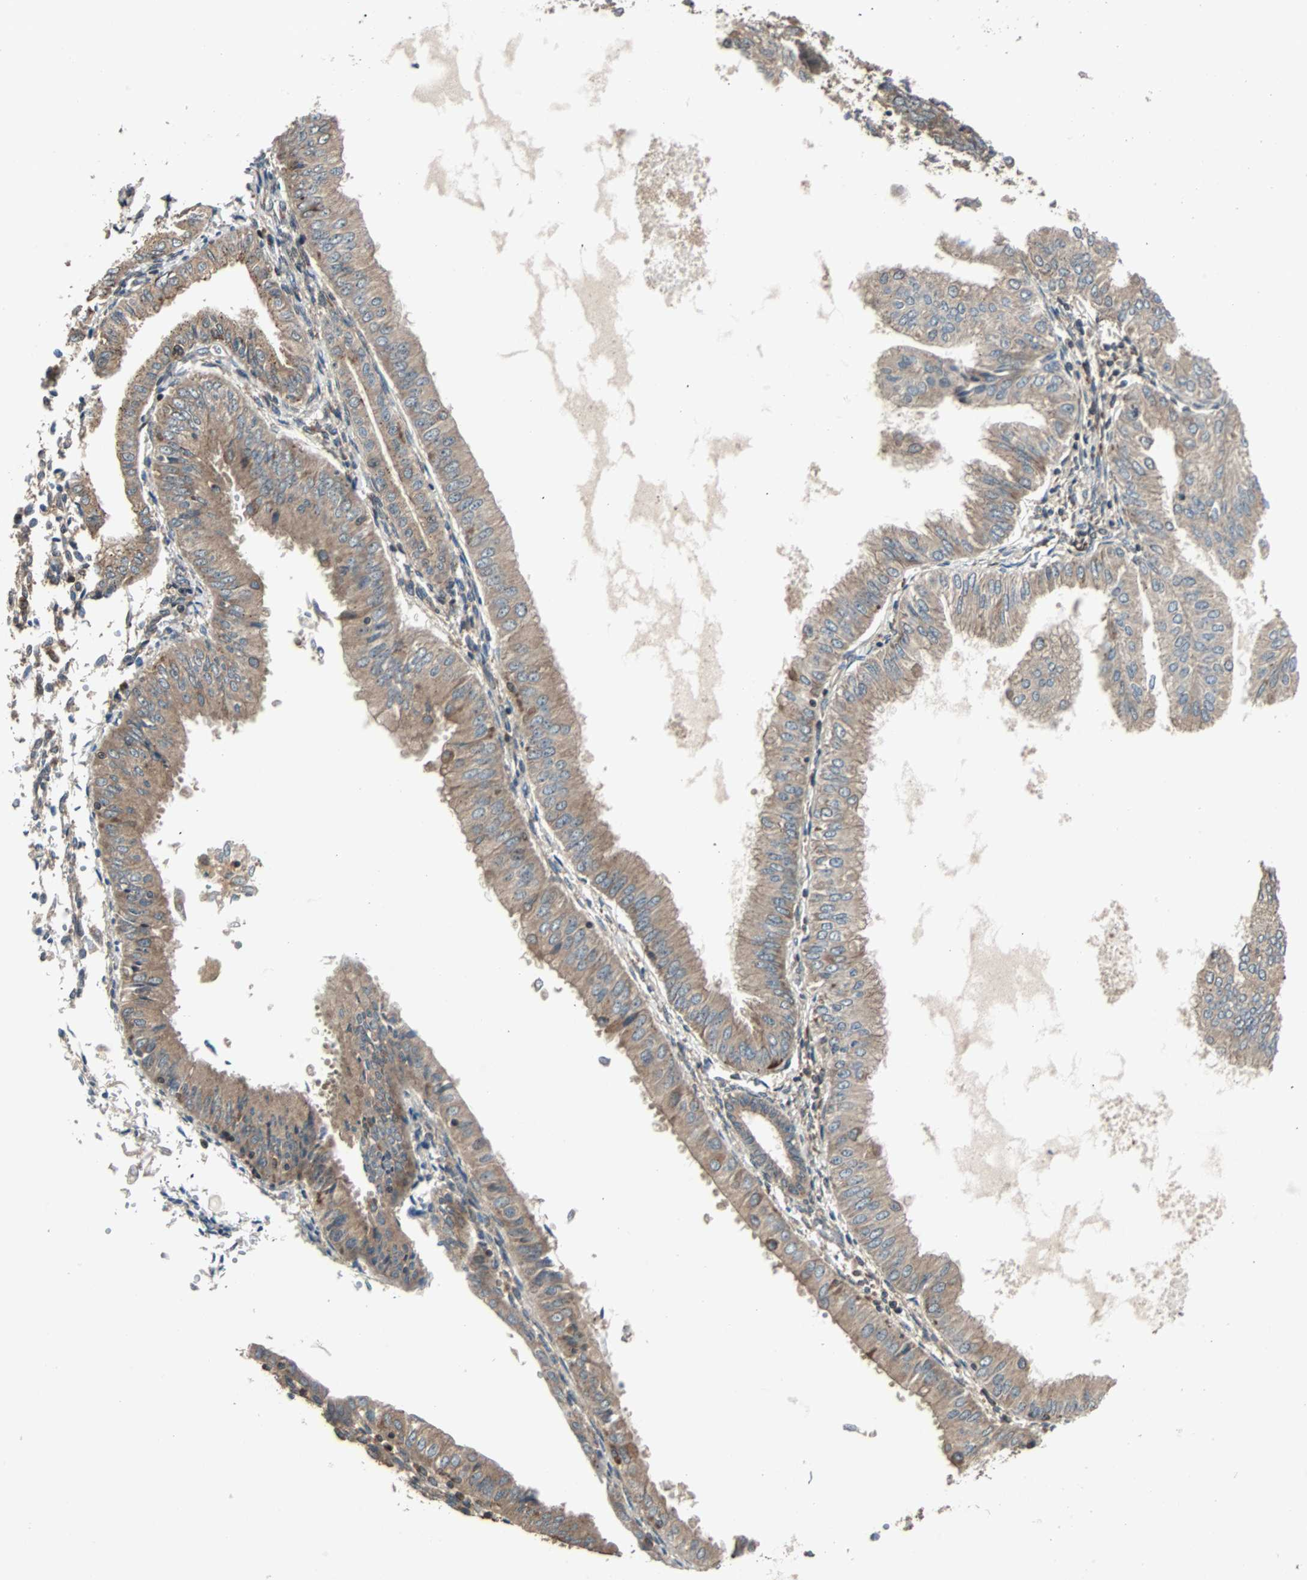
{"staining": {"intensity": "moderate", "quantity": ">75%", "location": "cytoplasmic/membranous"}, "tissue": "endometrial cancer", "cell_type": "Tumor cells", "image_type": "cancer", "snomed": [{"axis": "morphology", "description": "Adenocarcinoma, NOS"}, {"axis": "topography", "description": "Endometrium"}], "caption": "This is an image of IHC staining of adenocarcinoma (endometrial), which shows moderate staining in the cytoplasmic/membranous of tumor cells.", "gene": "RAB7A", "patient": {"sex": "female", "age": 53}}